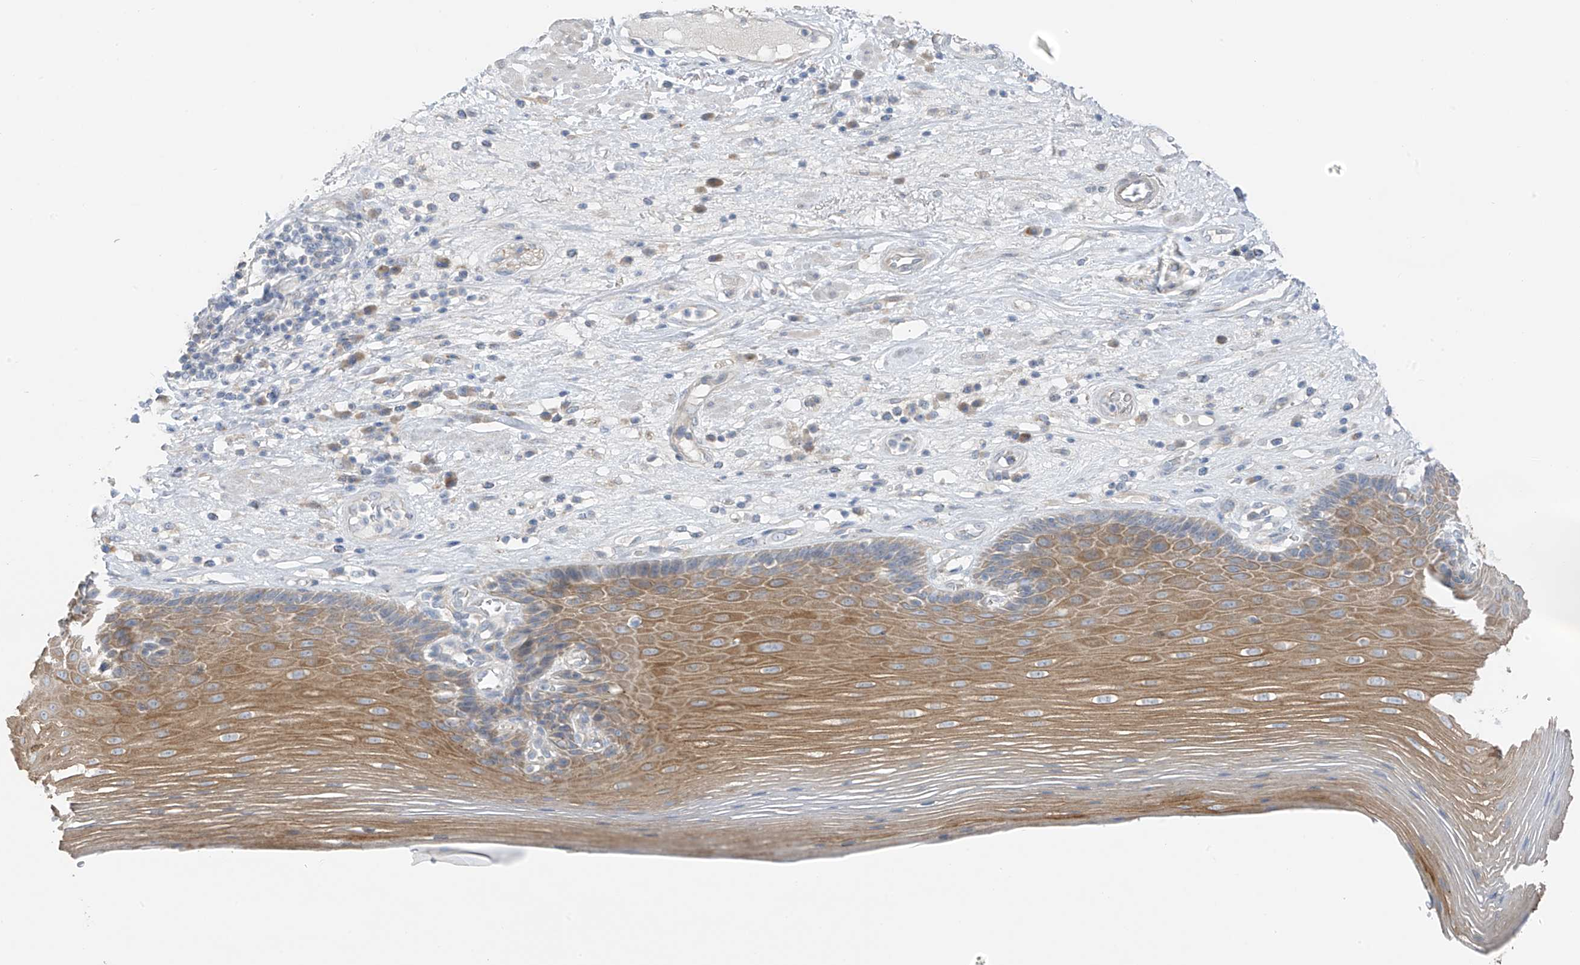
{"staining": {"intensity": "moderate", "quantity": "25%-75%", "location": "cytoplasmic/membranous"}, "tissue": "esophagus", "cell_type": "Squamous epithelial cells", "image_type": "normal", "snomed": [{"axis": "morphology", "description": "Normal tissue, NOS"}, {"axis": "topography", "description": "Esophagus"}], "caption": "The histopathology image exhibits staining of unremarkable esophagus, revealing moderate cytoplasmic/membranous protein positivity (brown color) within squamous epithelial cells. (IHC, brightfield microscopy, high magnification).", "gene": "NALCN", "patient": {"sex": "male", "age": 62}}